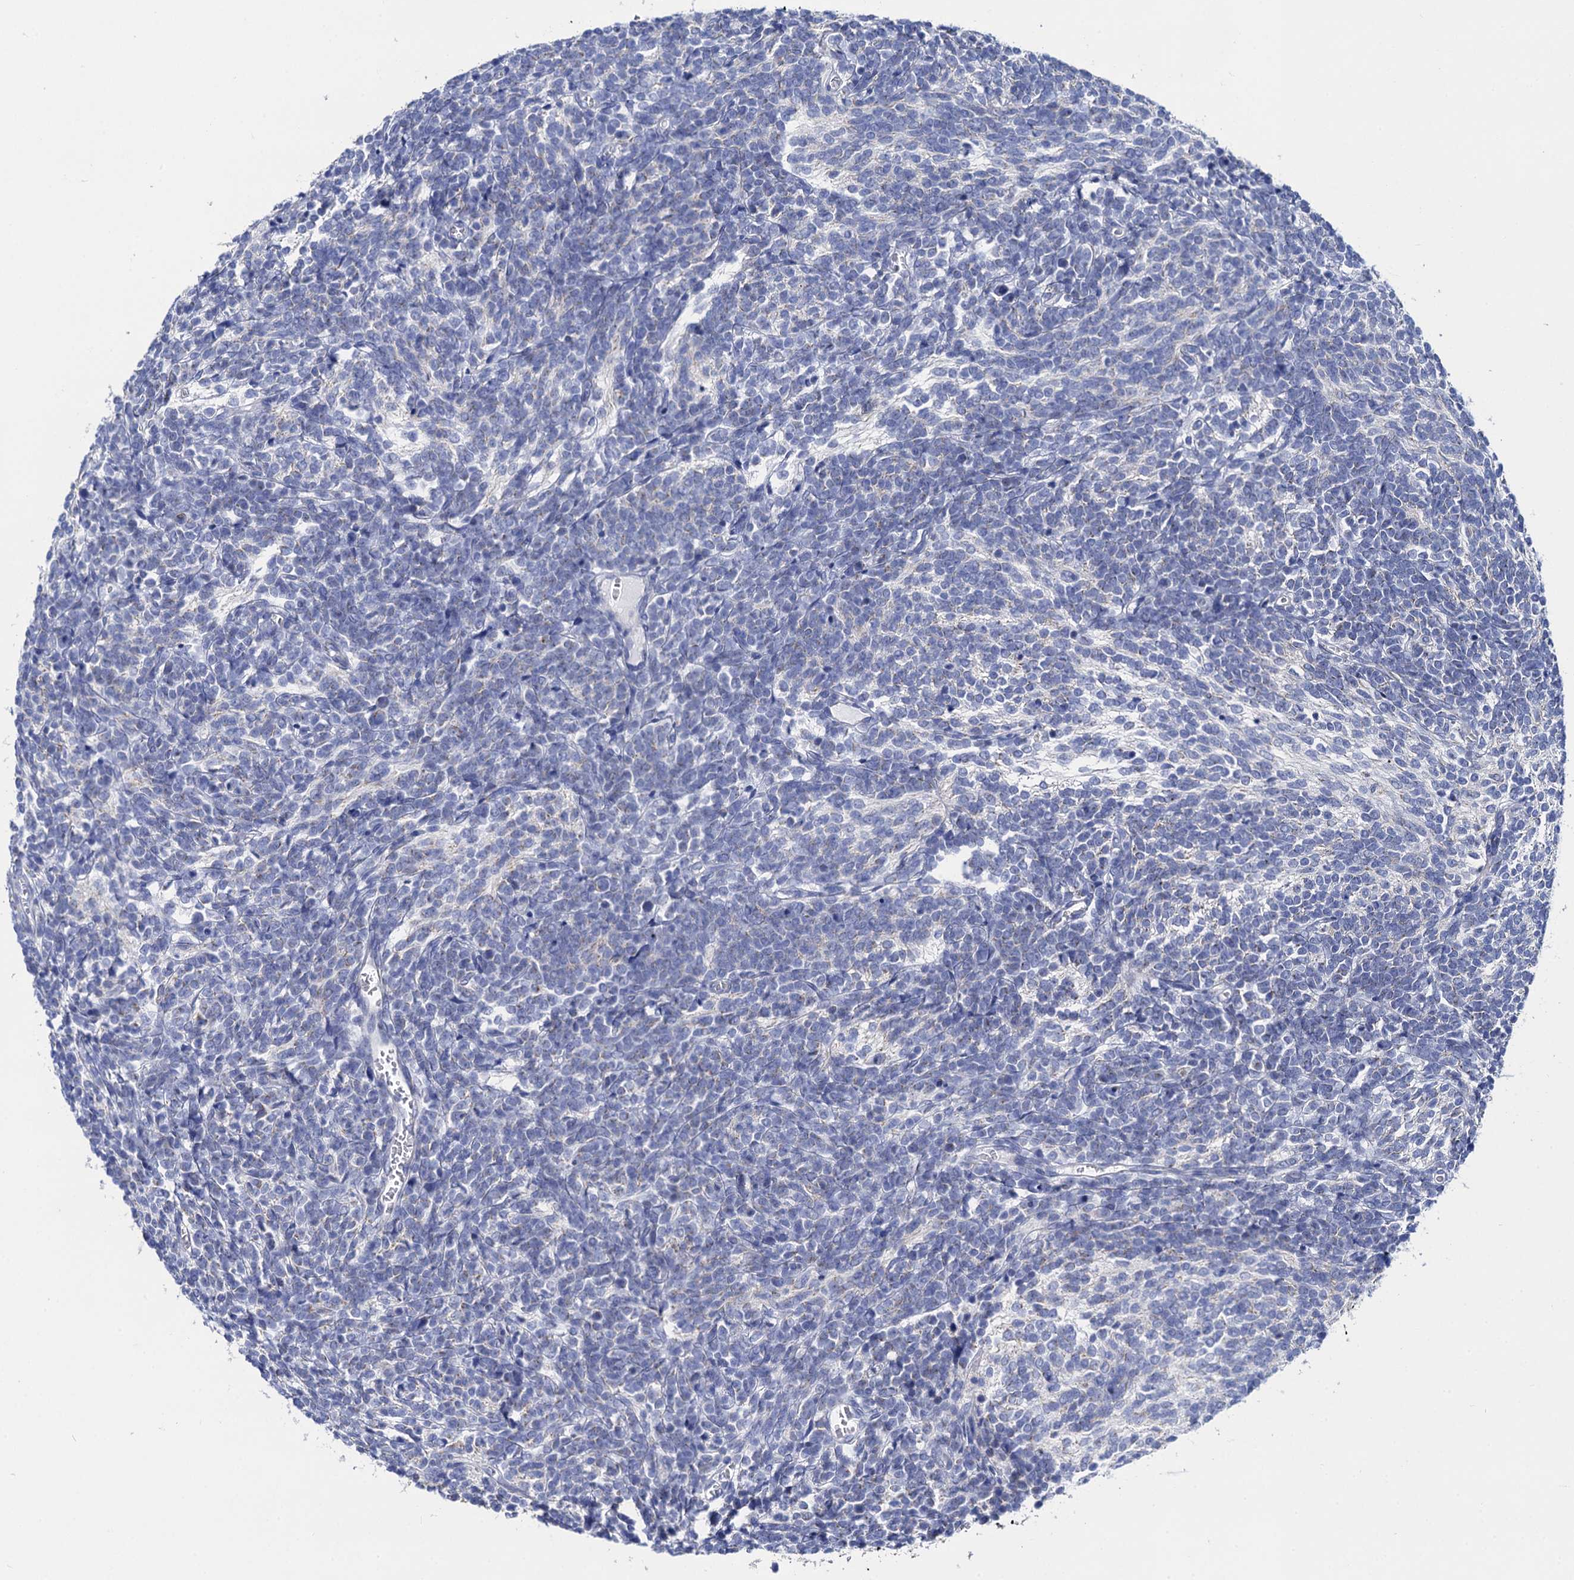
{"staining": {"intensity": "negative", "quantity": "none", "location": "none"}, "tissue": "glioma", "cell_type": "Tumor cells", "image_type": "cancer", "snomed": [{"axis": "morphology", "description": "Glioma, malignant, Low grade"}, {"axis": "topography", "description": "Brain"}], "caption": "There is no significant positivity in tumor cells of glioma.", "gene": "ACADSB", "patient": {"sex": "female", "age": 1}}